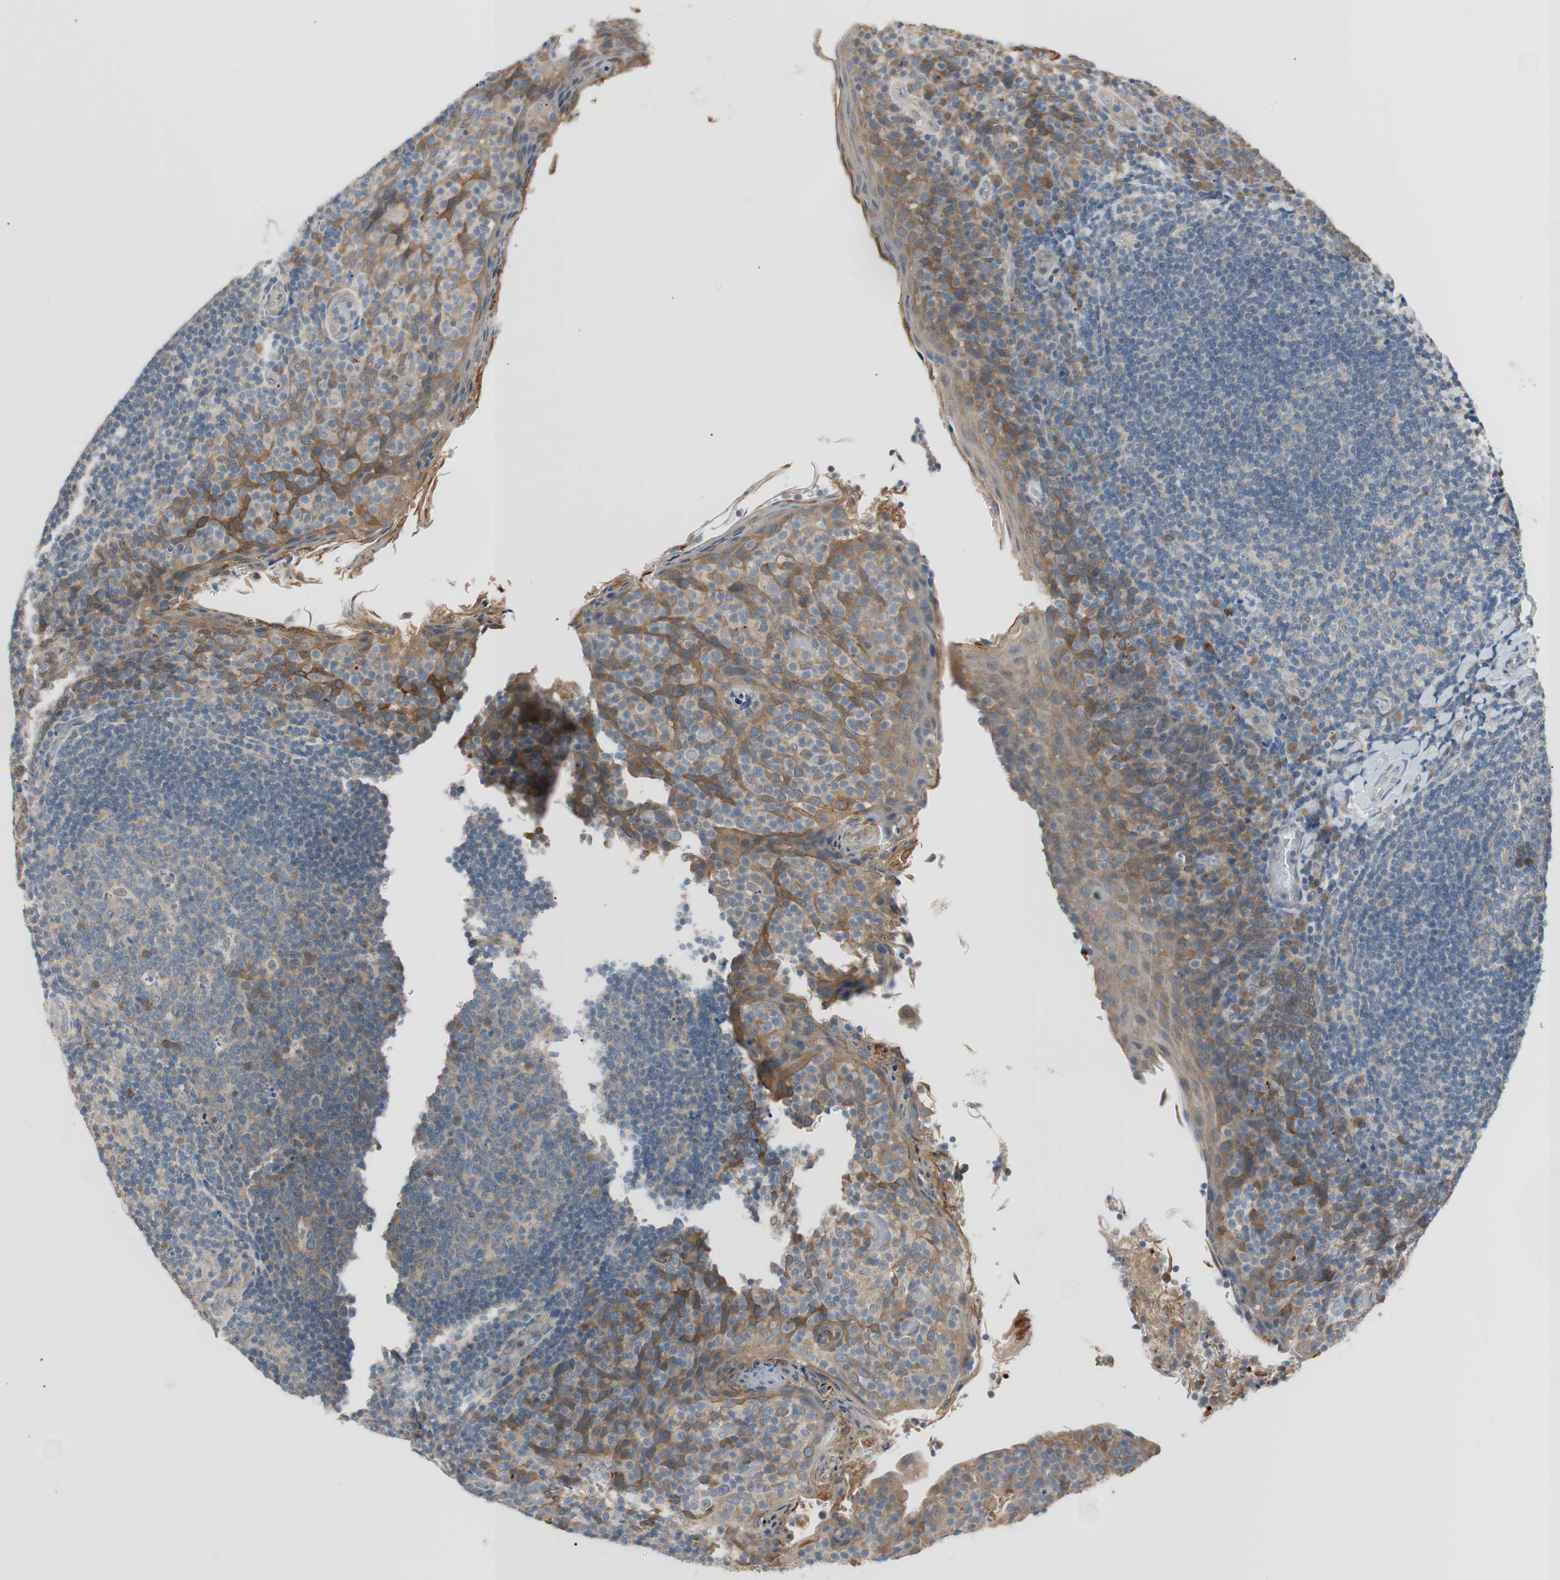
{"staining": {"intensity": "weak", "quantity": "<25%", "location": "cytoplasmic/membranous"}, "tissue": "tonsil", "cell_type": "Germinal center cells", "image_type": "normal", "snomed": [{"axis": "morphology", "description": "Normal tissue, NOS"}, {"axis": "topography", "description": "Tonsil"}], "caption": "DAB immunohistochemical staining of benign tonsil demonstrates no significant expression in germinal center cells. (DAB IHC visualized using brightfield microscopy, high magnification).", "gene": "FADS2", "patient": {"sex": "male", "age": 17}}